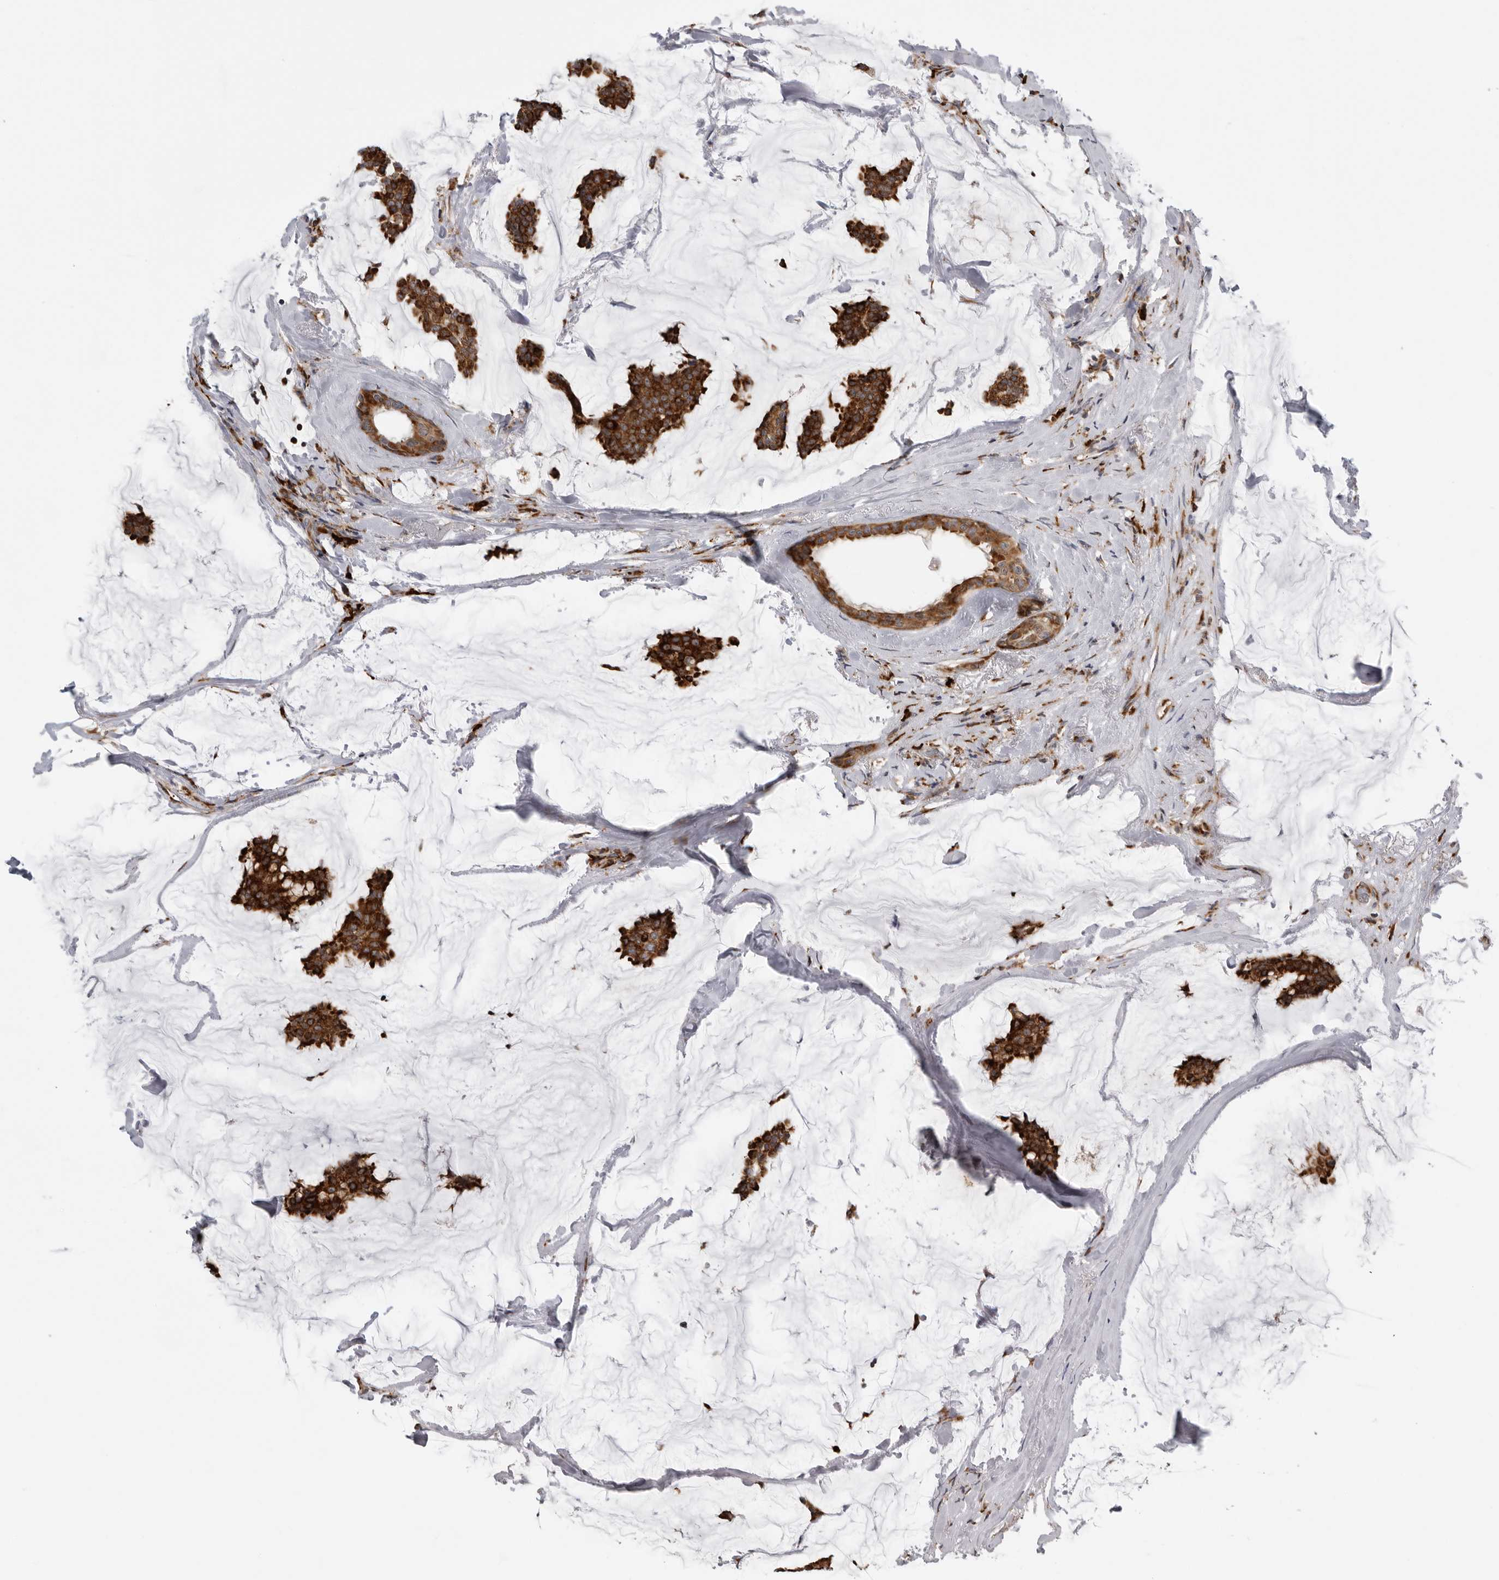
{"staining": {"intensity": "strong", "quantity": ">75%", "location": "cytoplasmic/membranous"}, "tissue": "breast cancer", "cell_type": "Tumor cells", "image_type": "cancer", "snomed": [{"axis": "morphology", "description": "Duct carcinoma"}, {"axis": "topography", "description": "Breast"}], "caption": "Approximately >75% of tumor cells in human breast cancer reveal strong cytoplasmic/membranous protein staining as visualized by brown immunohistochemical staining.", "gene": "ALPK2", "patient": {"sex": "female", "age": 93}}